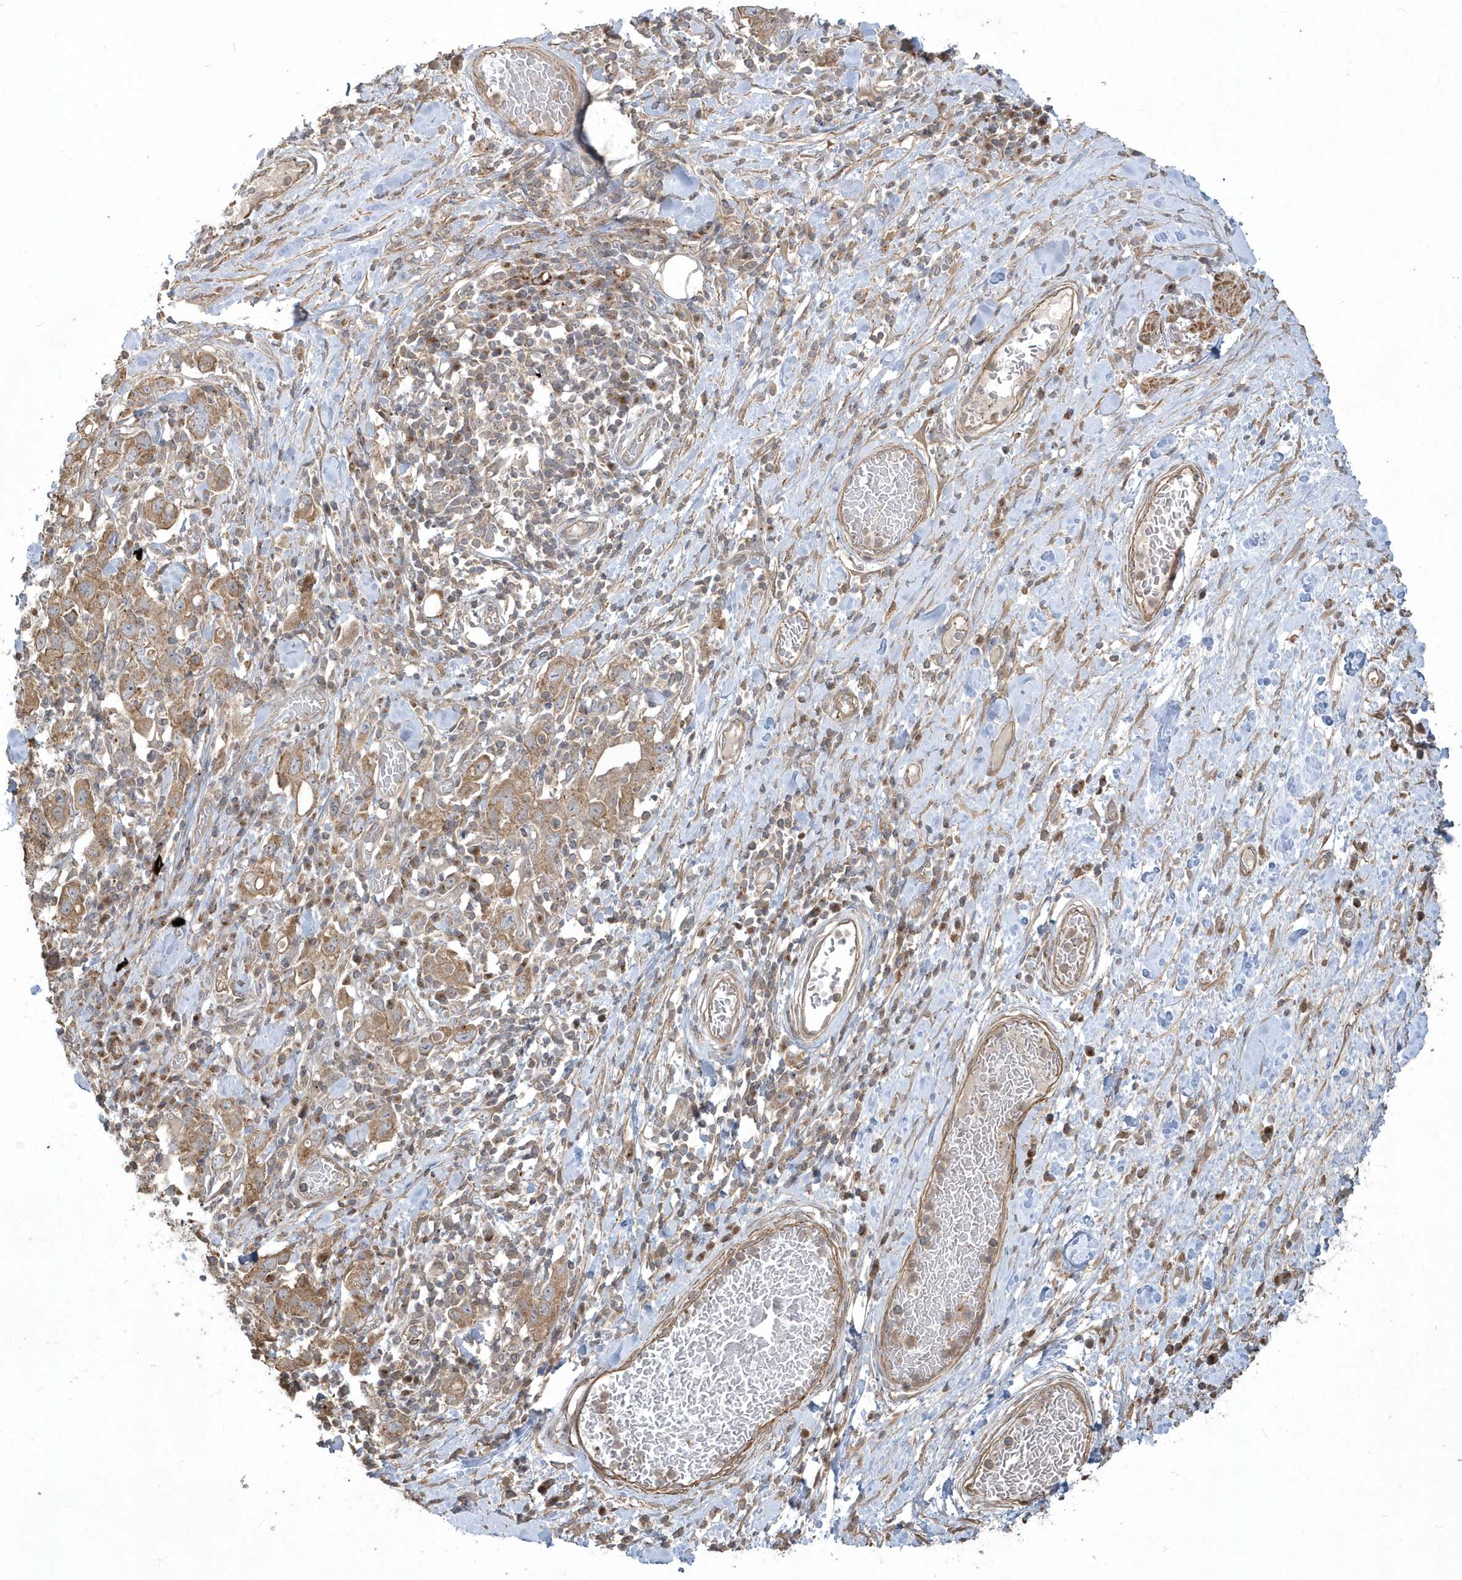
{"staining": {"intensity": "moderate", "quantity": ">75%", "location": "cytoplasmic/membranous"}, "tissue": "stomach cancer", "cell_type": "Tumor cells", "image_type": "cancer", "snomed": [{"axis": "morphology", "description": "Adenocarcinoma, NOS"}, {"axis": "topography", "description": "Stomach, upper"}], "caption": "Immunohistochemistry staining of stomach adenocarcinoma, which shows medium levels of moderate cytoplasmic/membranous positivity in about >75% of tumor cells indicating moderate cytoplasmic/membranous protein positivity. The staining was performed using DAB (3,3'-diaminobenzidine) (brown) for protein detection and nuclei were counterstained in hematoxylin (blue).", "gene": "ARMC8", "patient": {"sex": "male", "age": 62}}